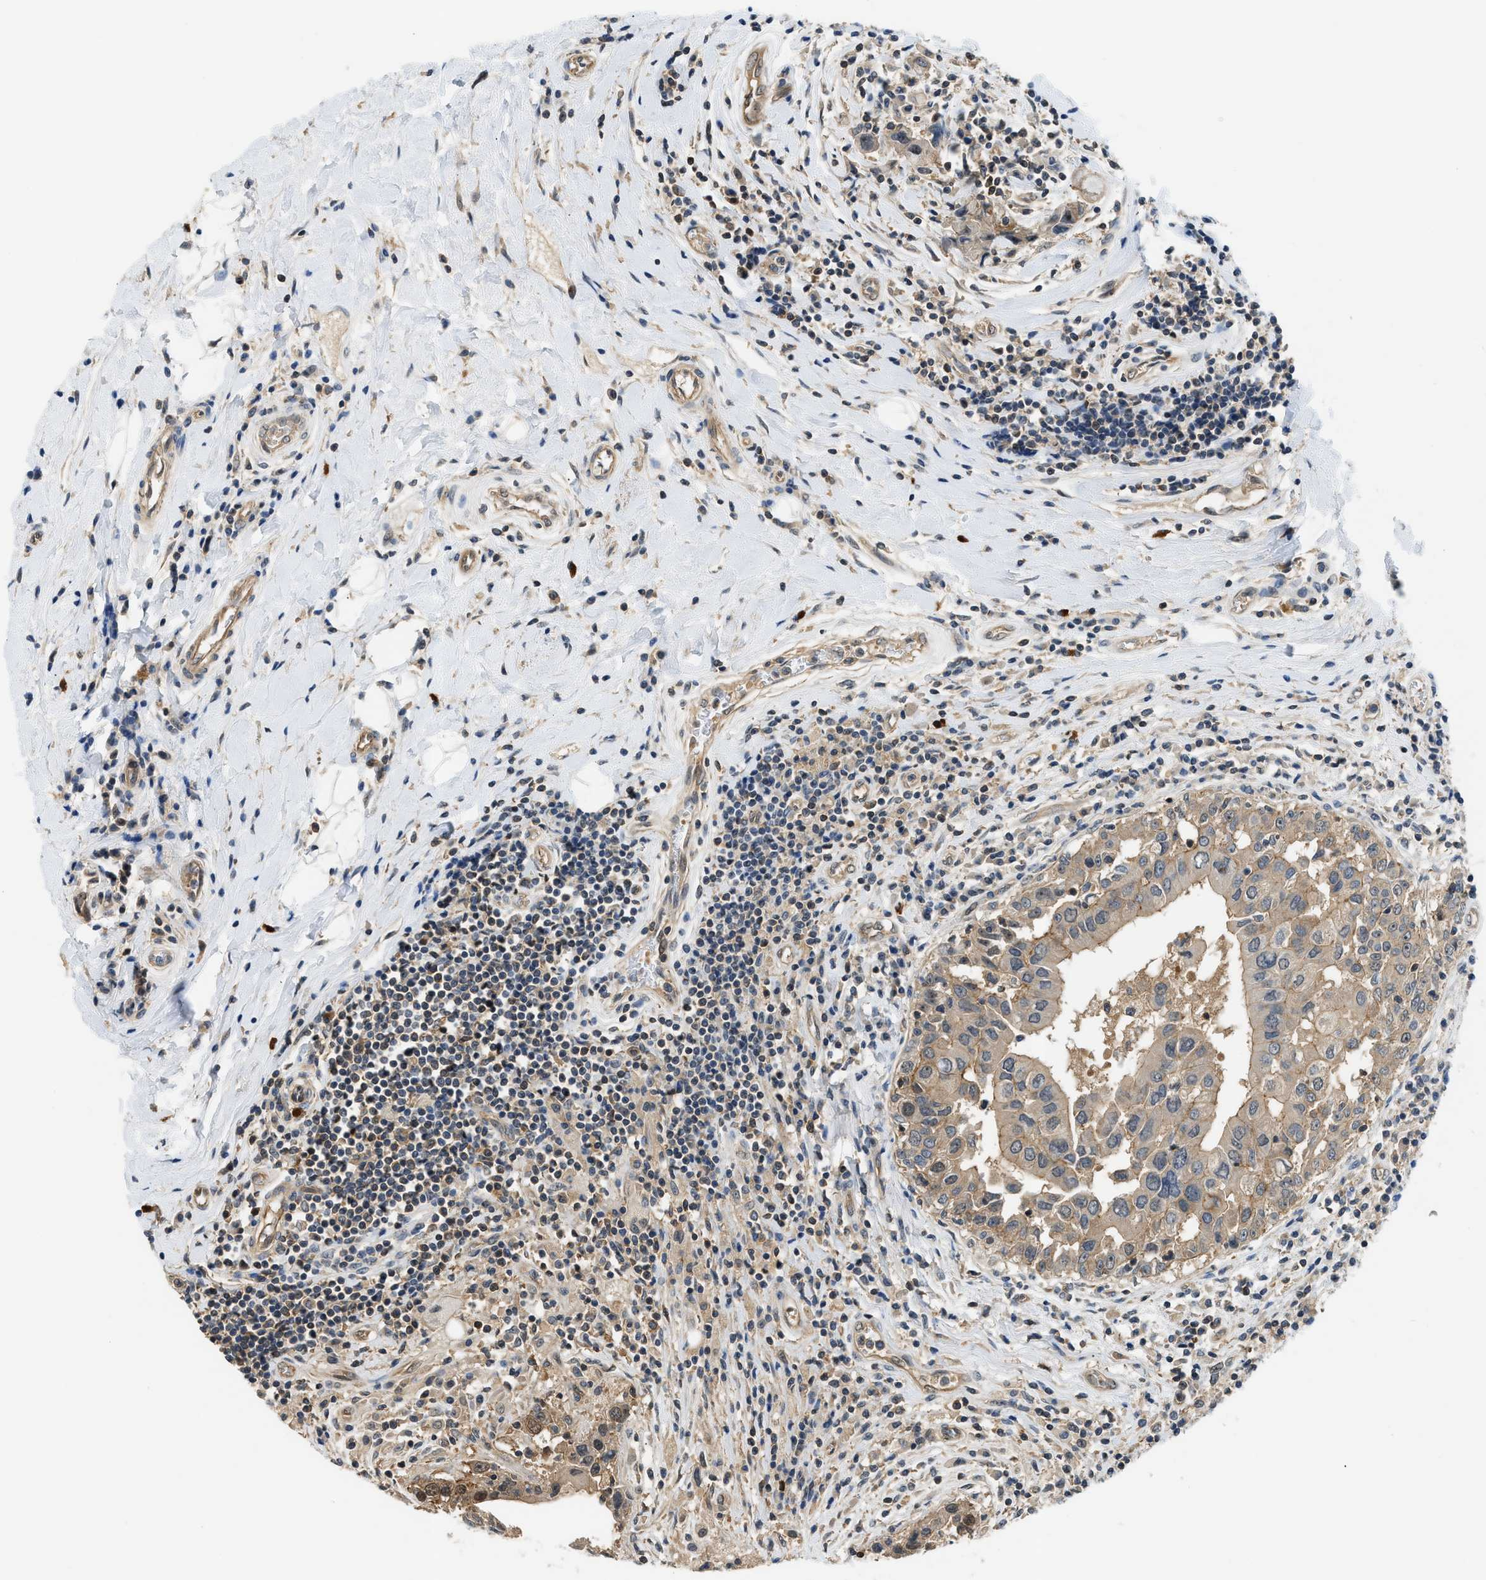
{"staining": {"intensity": "weak", "quantity": ">75%", "location": "cytoplasmic/membranous"}, "tissue": "breast cancer", "cell_type": "Tumor cells", "image_type": "cancer", "snomed": [{"axis": "morphology", "description": "Duct carcinoma"}, {"axis": "topography", "description": "Breast"}], "caption": "Approximately >75% of tumor cells in human infiltrating ductal carcinoma (breast) reveal weak cytoplasmic/membranous protein staining as visualized by brown immunohistochemical staining.", "gene": "CBLB", "patient": {"sex": "female", "age": 27}}